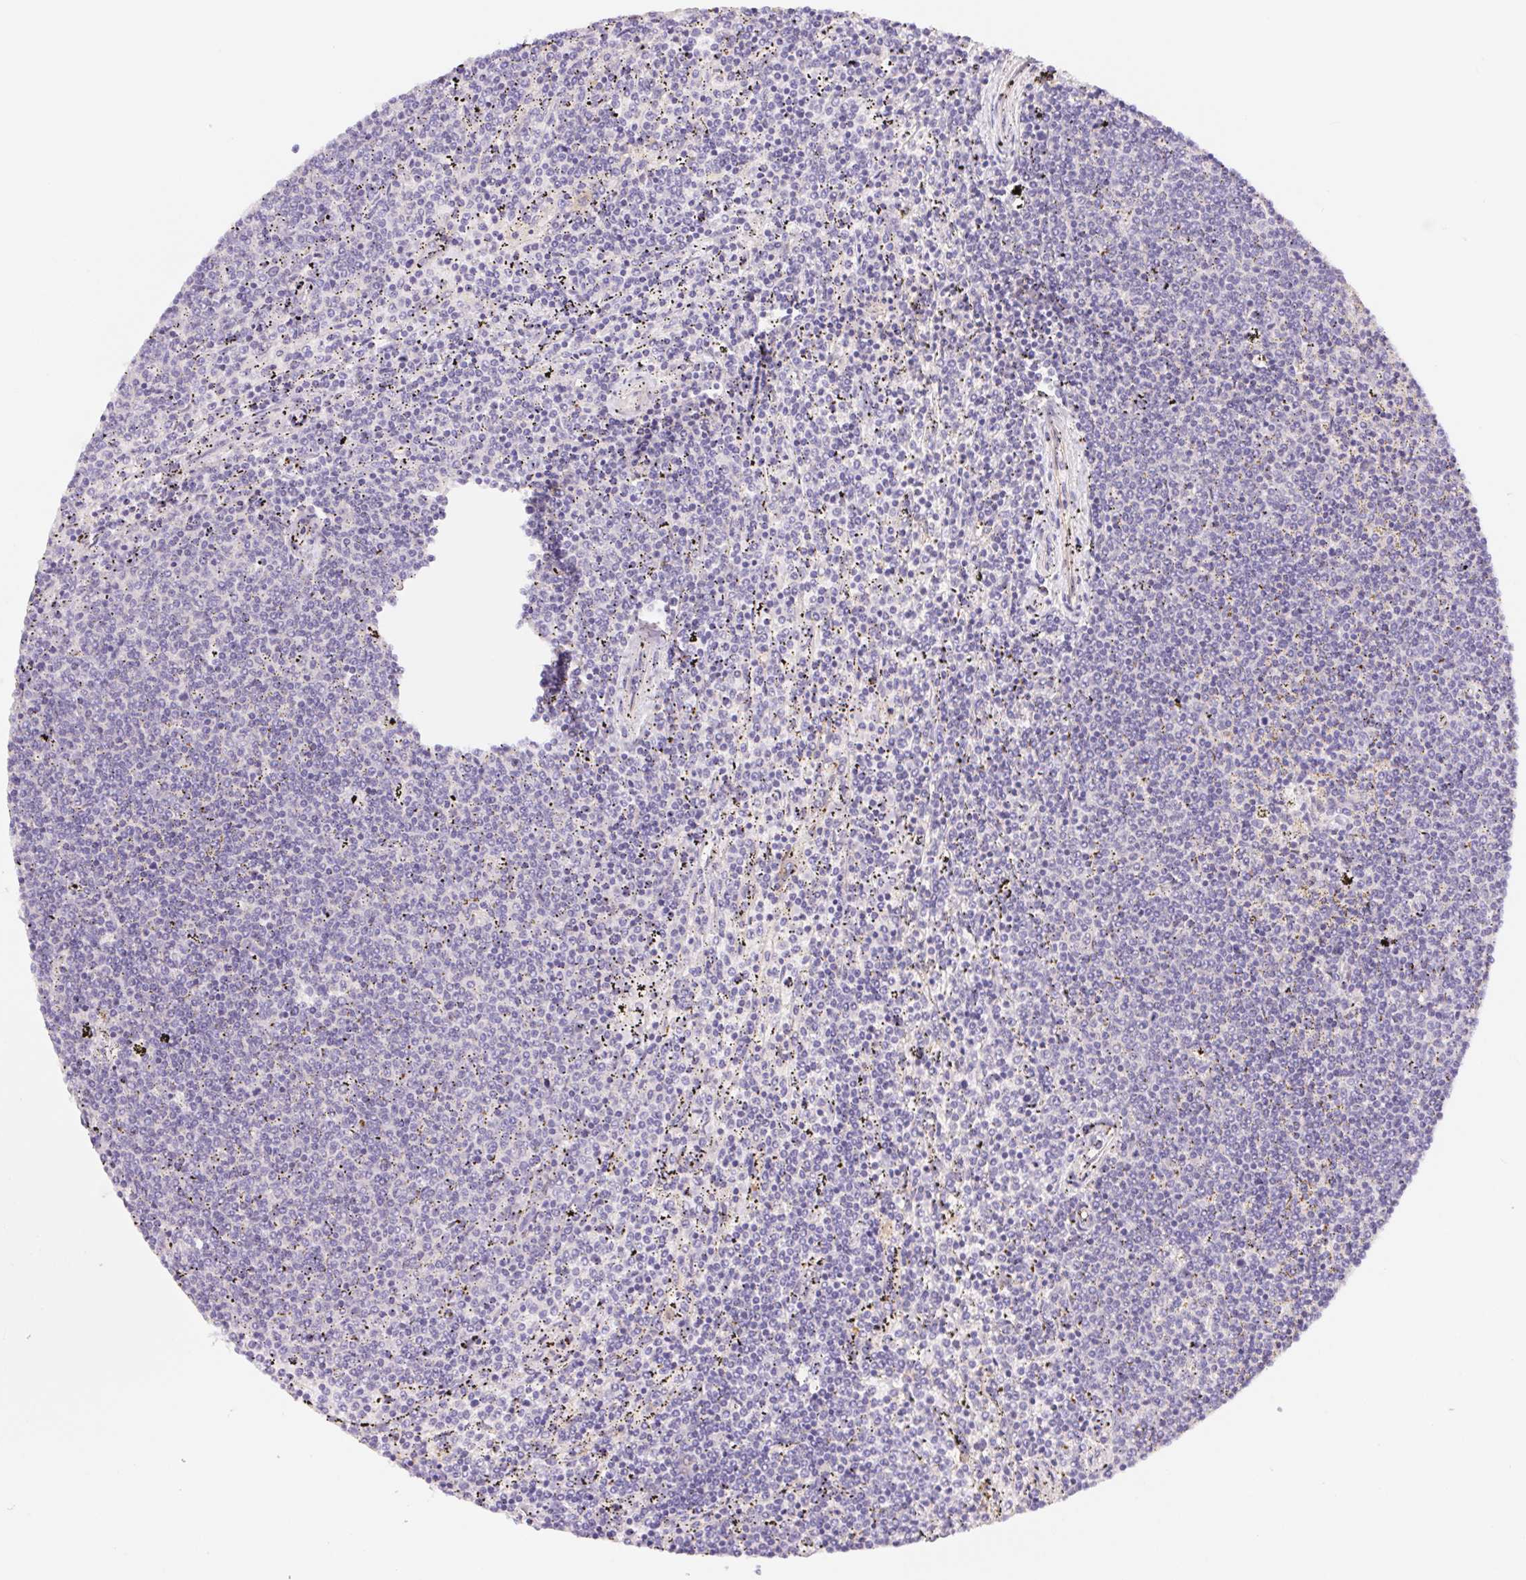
{"staining": {"intensity": "negative", "quantity": "none", "location": "none"}, "tissue": "lymphoma", "cell_type": "Tumor cells", "image_type": "cancer", "snomed": [{"axis": "morphology", "description": "Malignant lymphoma, non-Hodgkin's type, Low grade"}, {"axis": "topography", "description": "Spleen"}], "caption": "Histopathology image shows no significant protein expression in tumor cells of lymphoma.", "gene": "DYNC2LI1", "patient": {"sex": "female", "age": 50}}